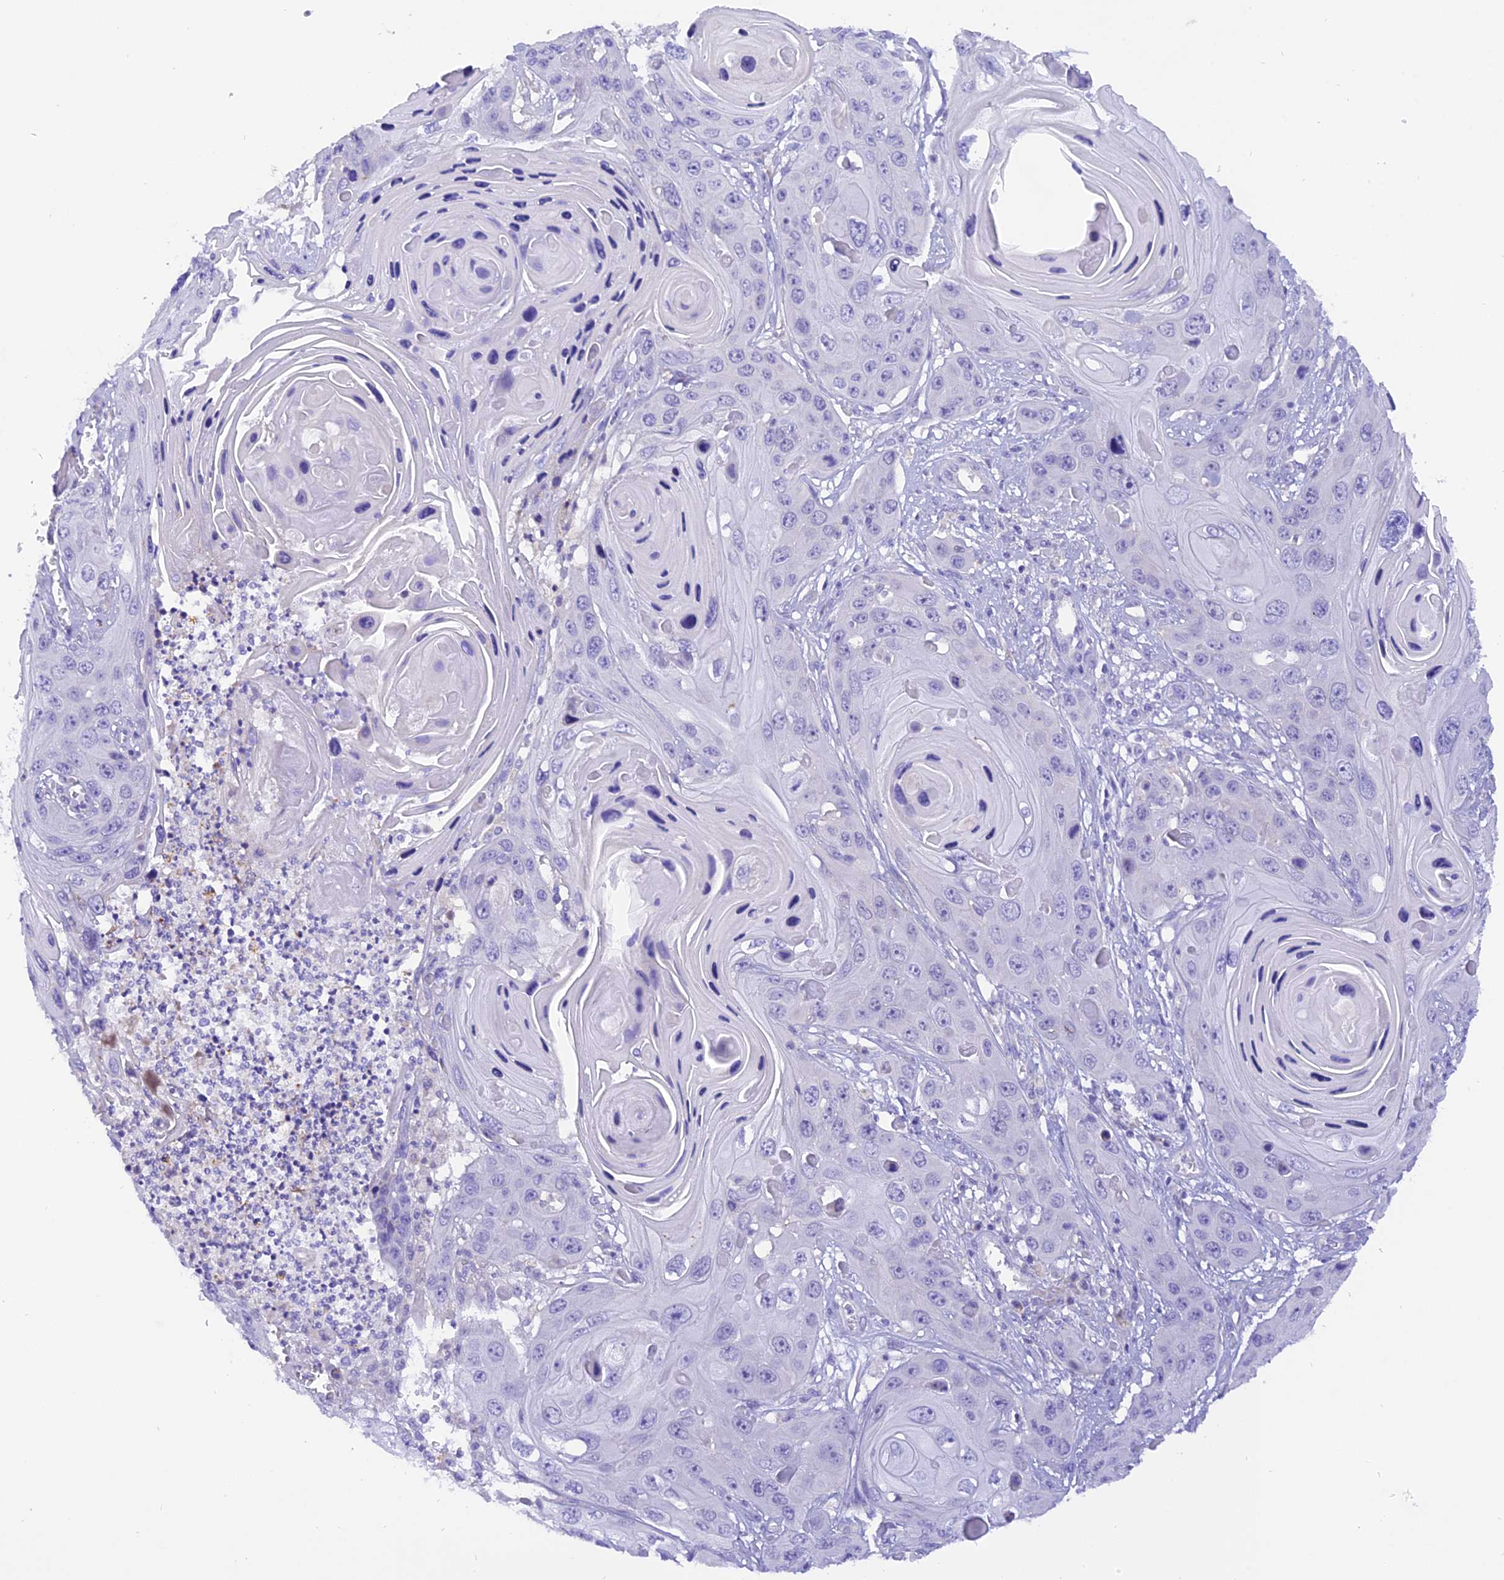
{"staining": {"intensity": "negative", "quantity": "none", "location": "none"}, "tissue": "skin cancer", "cell_type": "Tumor cells", "image_type": "cancer", "snomed": [{"axis": "morphology", "description": "Squamous cell carcinoma, NOS"}, {"axis": "topography", "description": "Skin"}], "caption": "Skin squamous cell carcinoma stained for a protein using immunohistochemistry exhibits no positivity tumor cells.", "gene": "COL6A5", "patient": {"sex": "male", "age": 55}}